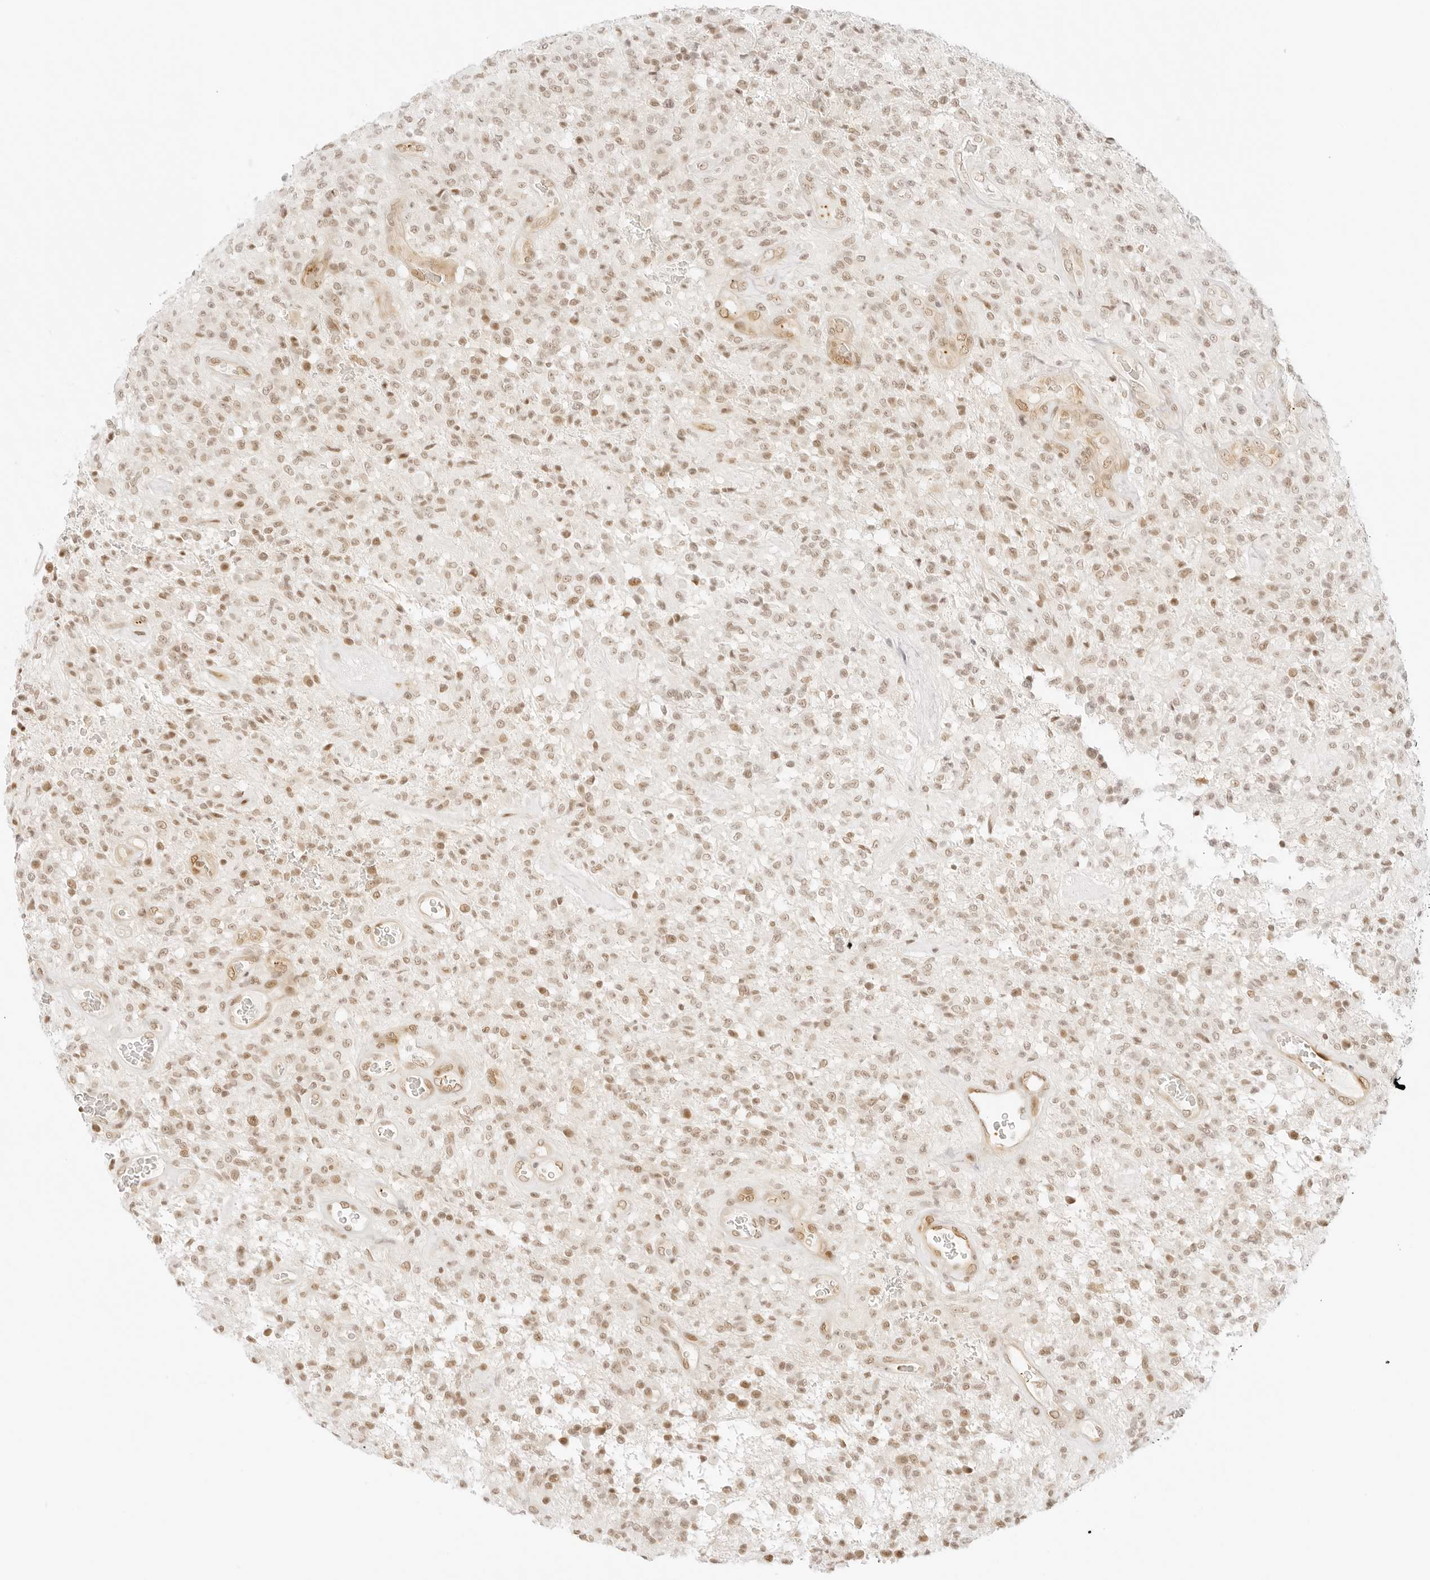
{"staining": {"intensity": "moderate", "quantity": "25%-75%", "location": "nuclear"}, "tissue": "glioma", "cell_type": "Tumor cells", "image_type": "cancer", "snomed": [{"axis": "morphology", "description": "Glioma, malignant, High grade"}, {"axis": "topography", "description": "Brain"}], "caption": "Immunohistochemical staining of human high-grade glioma (malignant) exhibits moderate nuclear protein staining in about 25%-75% of tumor cells. (Stains: DAB in brown, nuclei in blue, Microscopy: brightfield microscopy at high magnification).", "gene": "GNAS", "patient": {"sex": "female", "age": 57}}